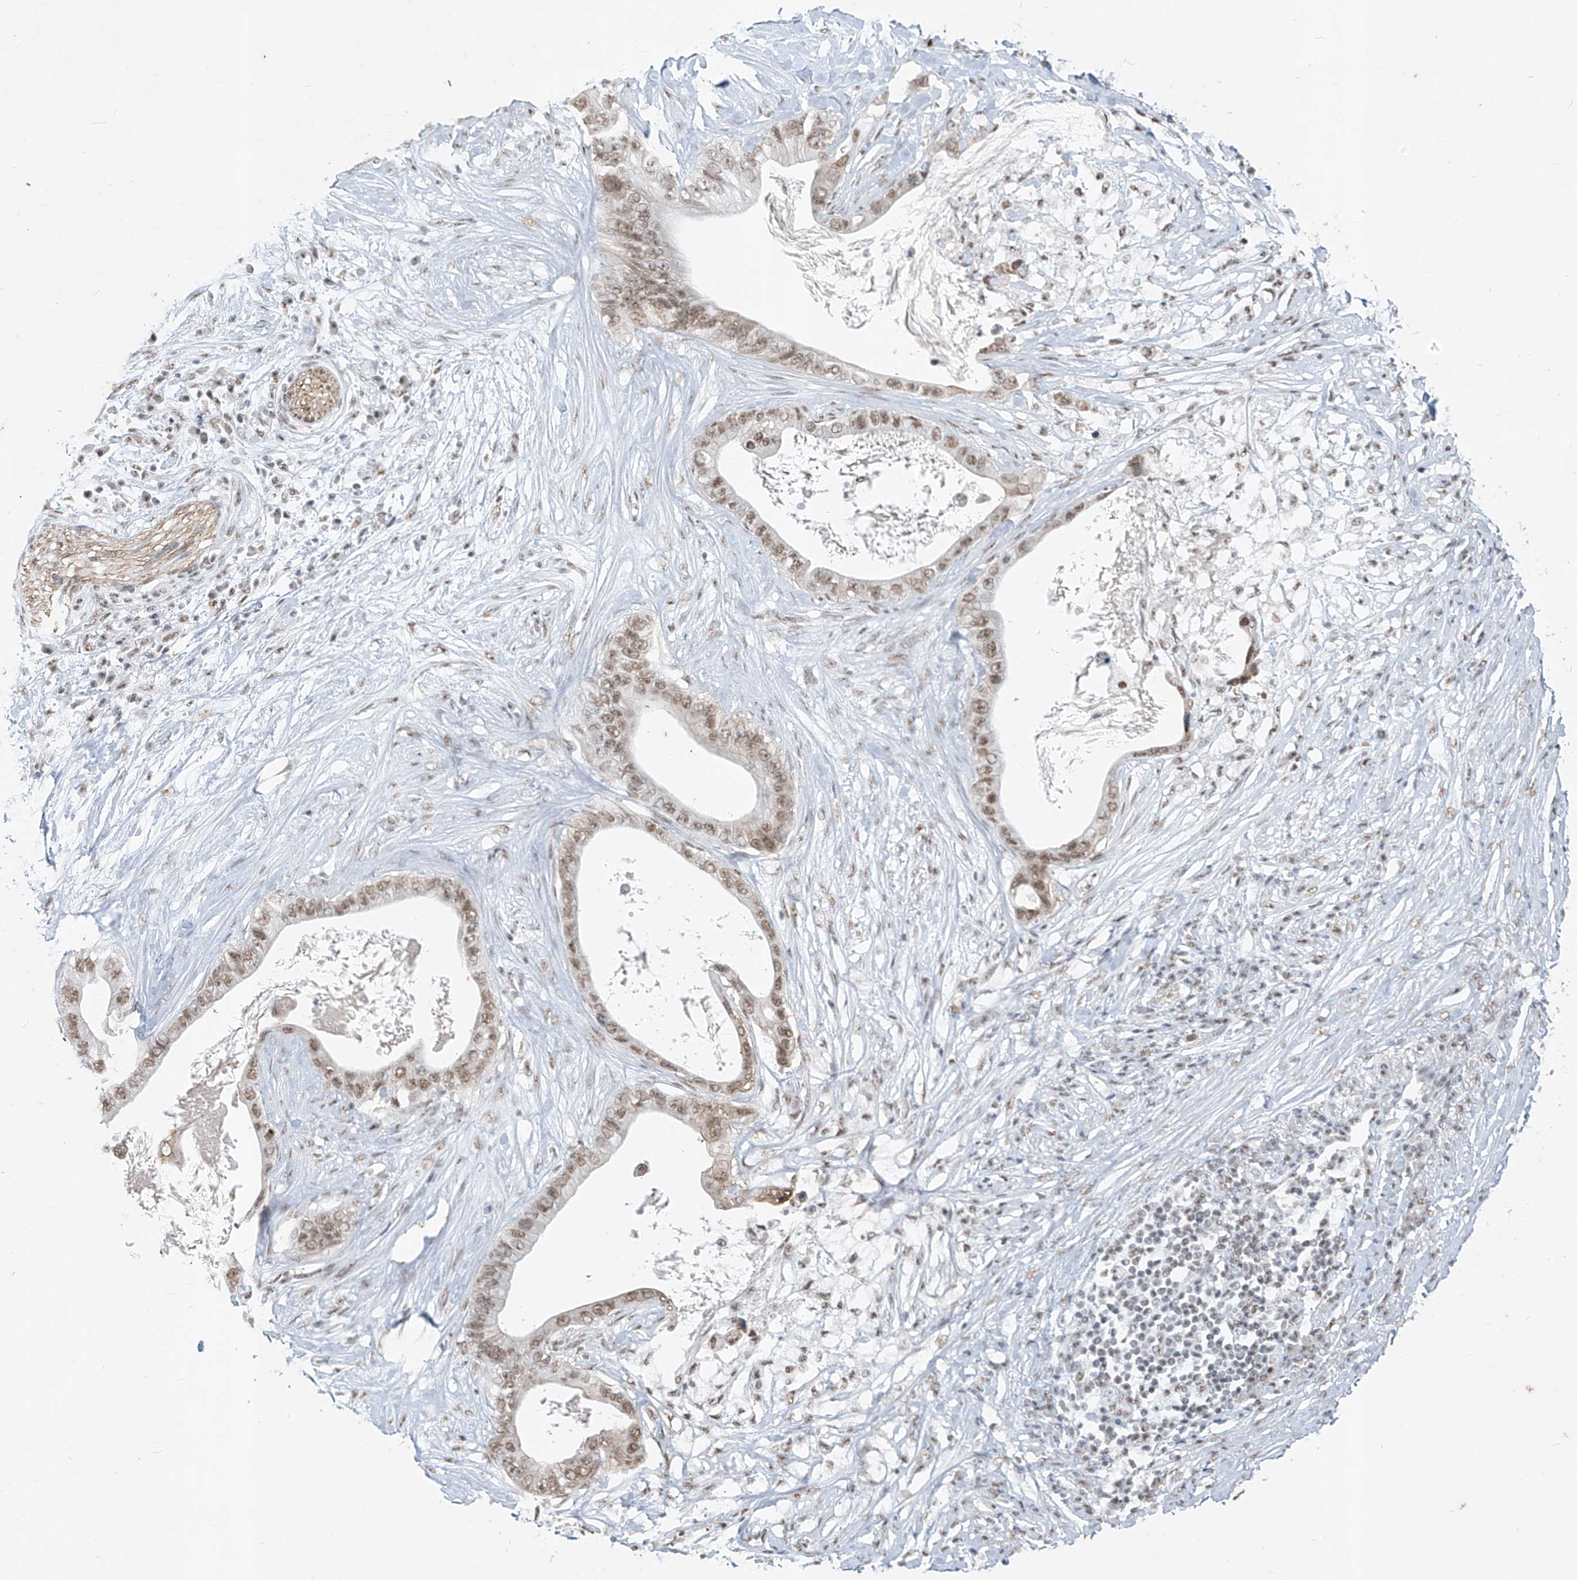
{"staining": {"intensity": "moderate", "quantity": ">75%", "location": "cytoplasmic/membranous,nuclear"}, "tissue": "pancreatic cancer", "cell_type": "Tumor cells", "image_type": "cancer", "snomed": [{"axis": "morphology", "description": "Adenocarcinoma, NOS"}, {"axis": "topography", "description": "Pancreas"}], "caption": "Tumor cells reveal moderate cytoplasmic/membranous and nuclear staining in about >75% of cells in pancreatic adenocarcinoma. (brown staining indicates protein expression, while blue staining denotes nuclei).", "gene": "TFEC", "patient": {"sex": "male", "age": 77}}